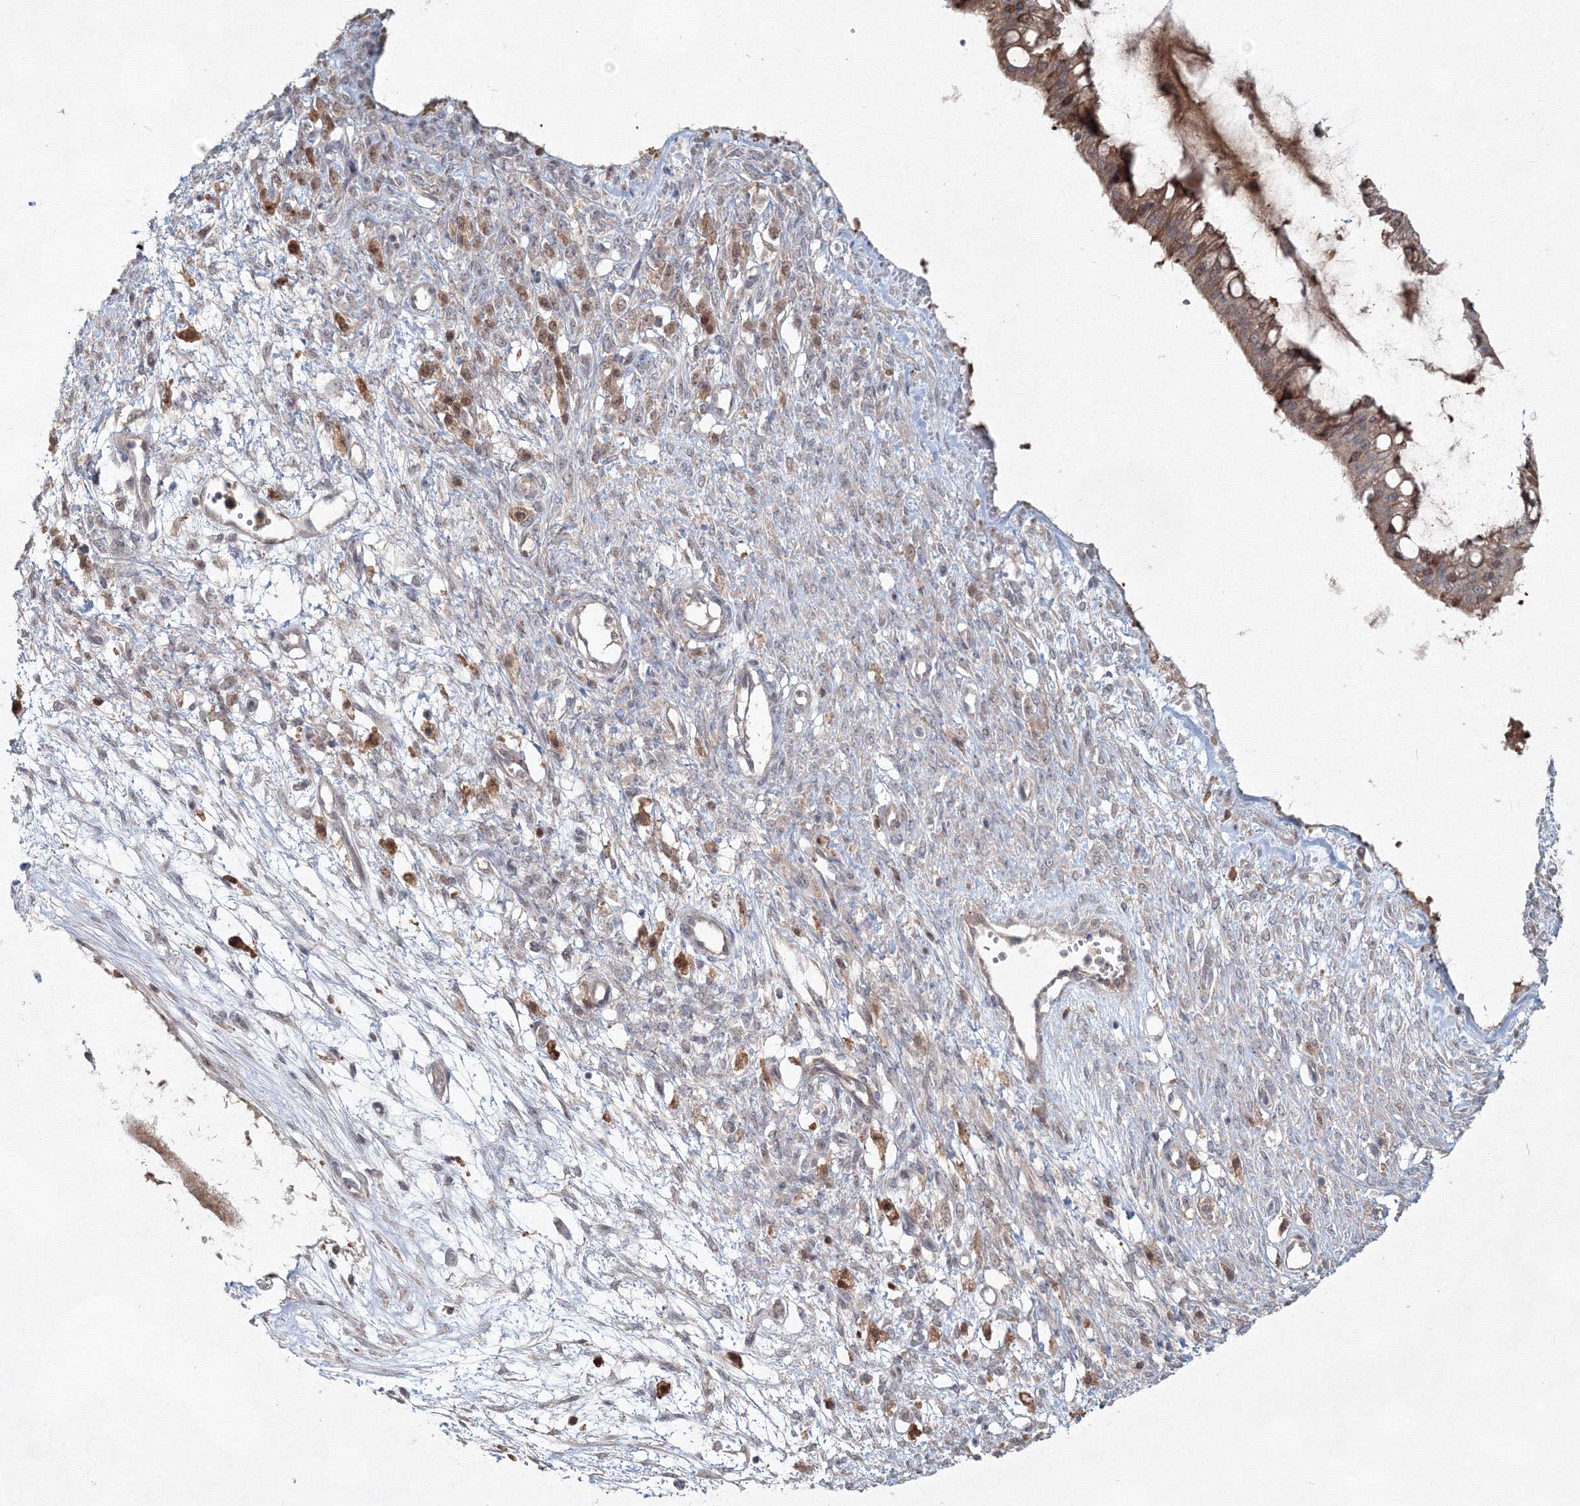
{"staining": {"intensity": "moderate", "quantity": ">75%", "location": "cytoplasmic/membranous"}, "tissue": "ovarian cancer", "cell_type": "Tumor cells", "image_type": "cancer", "snomed": [{"axis": "morphology", "description": "Cystadenocarcinoma, mucinous, NOS"}, {"axis": "topography", "description": "Ovary"}], "caption": "About >75% of tumor cells in human ovarian cancer display moderate cytoplasmic/membranous protein expression as visualized by brown immunohistochemical staining.", "gene": "MKRN2", "patient": {"sex": "female", "age": 73}}